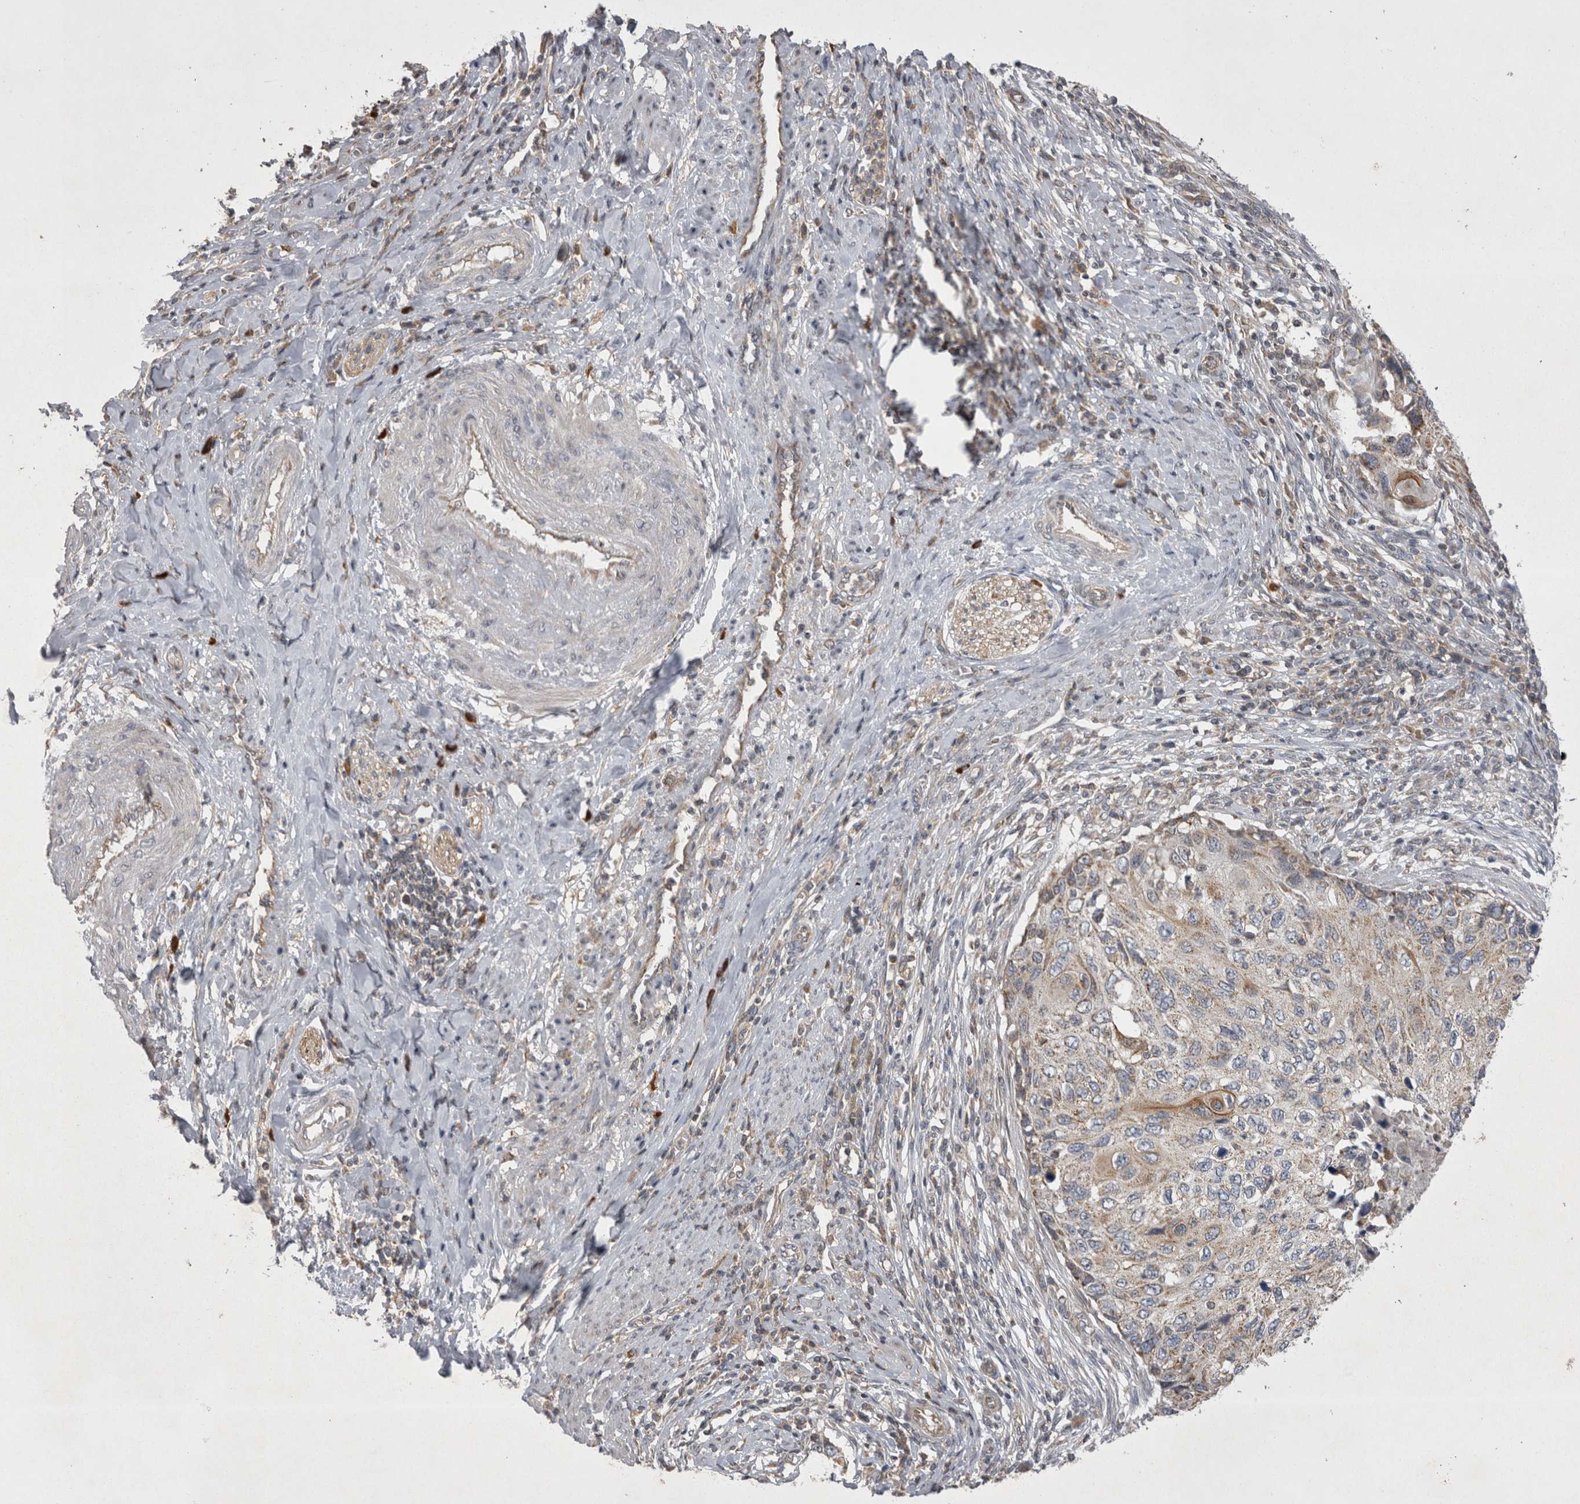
{"staining": {"intensity": "weak", "quantity": ">75%", "location": "cytoplasmic/membranous"}, "tissue": "cervical cancer", "cell_type": "Tumor cells", "image_type": "cancer", "snomed": [{"axis": "morphology", "description": "Squamous cell carcinoma, NOS"}, {"axis": "topography", "description": "Cervix"}], "caption": "Cervical cancer (squamous cell carcinoma) stained for a protein demonstrates weak cytoplasmic/membranous positivity in tumor cells.", "gene": "TSPOAP1", "patient": {"sex": "female", "age": 70}}